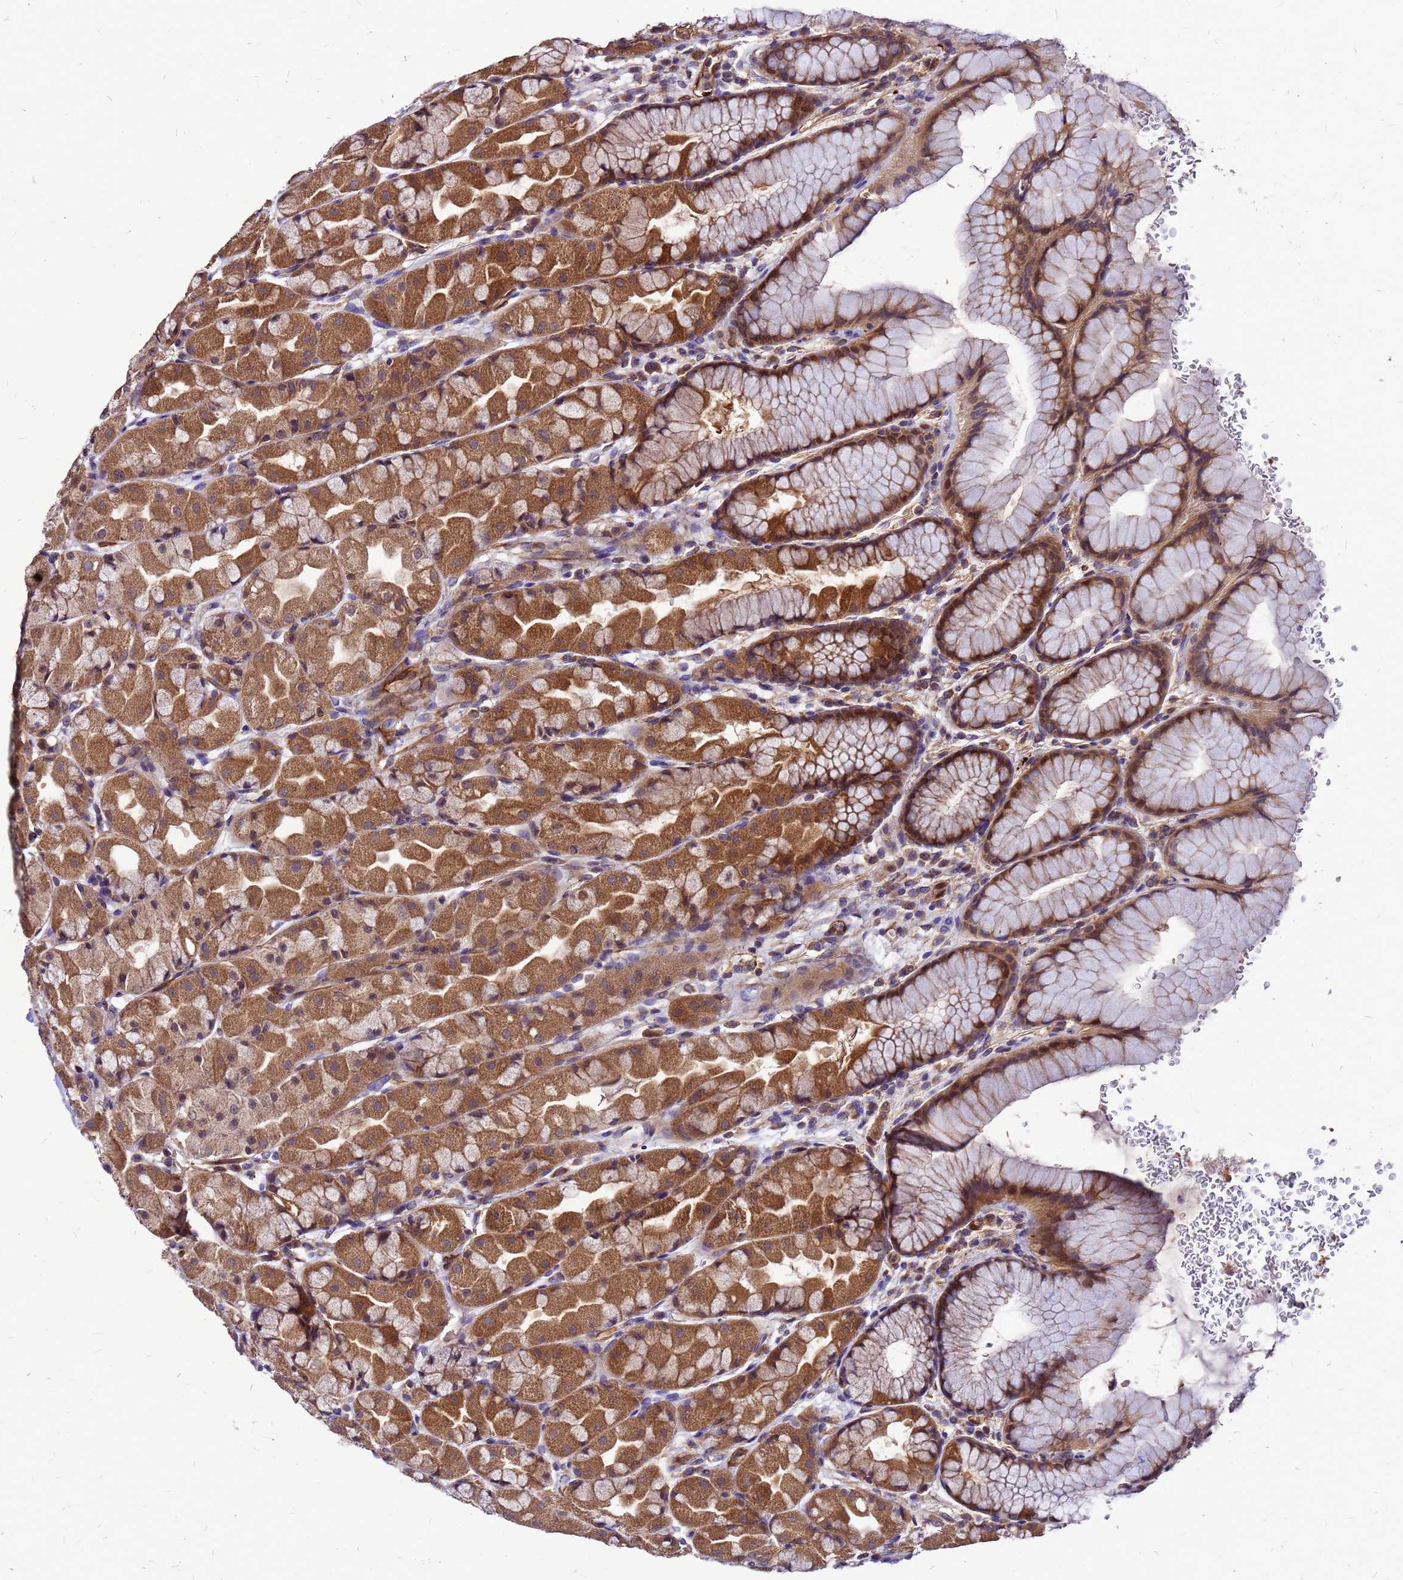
{"staining": {"intensity": "moderate", "quantity": ">75%", "location": "cytoplasmic/membranous"}, "tissue": "stomach", "cell_type": "Glandular cells", "image_type": "normal", "snomed": [{"axis": "morphology", "description": "Normal tissue, NOS"}, {"axis": "topography", "description": "Stomach"}], "caption": "Human stomach stained for a protein (brown) demonstrates moderate cytoplasmic/membranous positive expression in about >75% of glandular cells.", "gene": "DUSP23", "patient": {"sex": "male", "age": 57}}